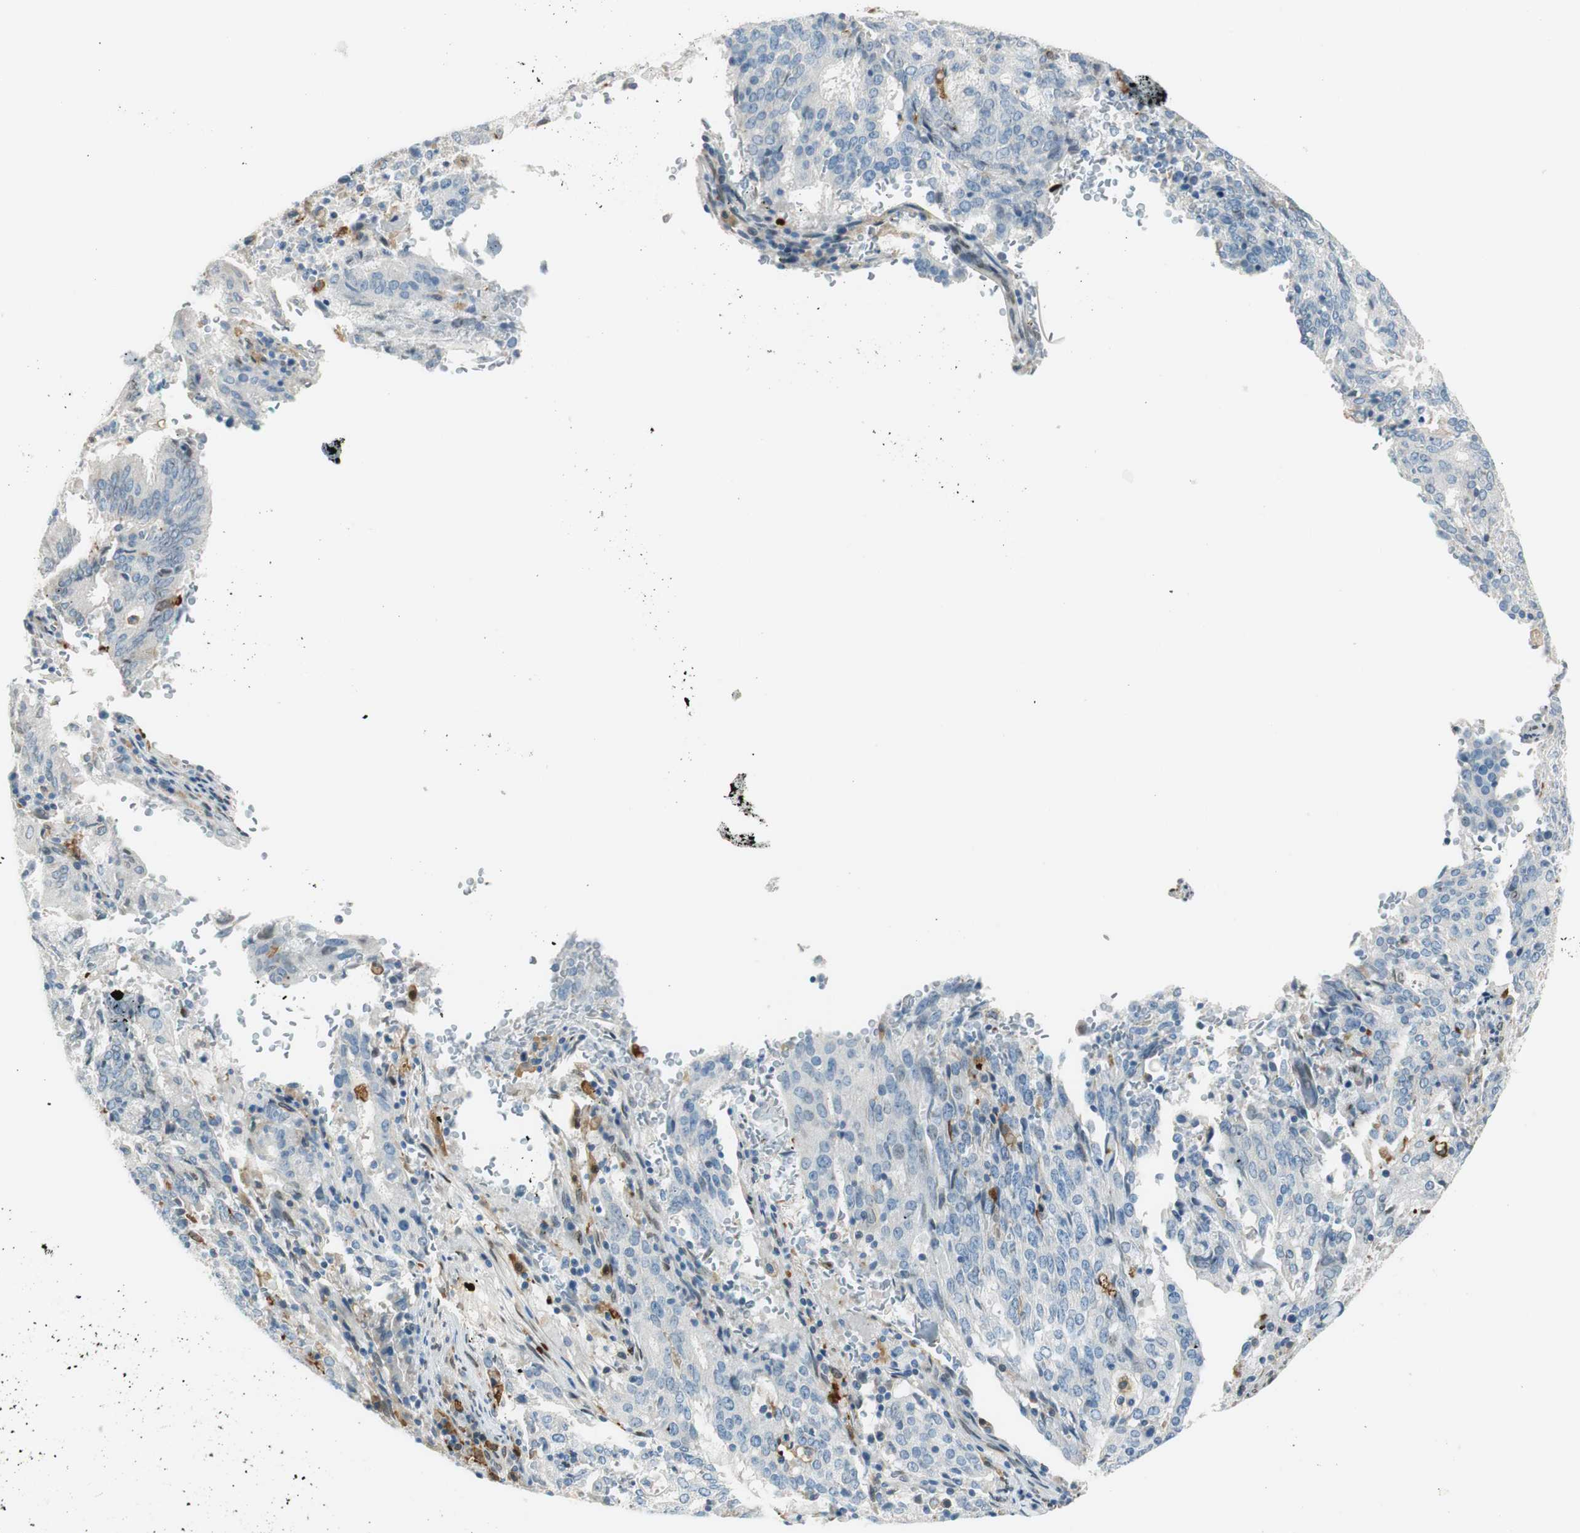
{"staining": {"intensity": "negative", "quantity": "none", "location": "none"}, "tissue": "cervical cancer", "cell_type": "Tumor cells", "image_type": "cancer", "snomed": [{"axis": "morphology", "description": "Adenocarcinoma, NOS"}, {"axis": "topography", "description": "Cervix"}], "caption": "IHC histopathology image of human adenocarcinoma (cervical) stained for a protein (brown), which exhibits no expression in tumor cells.", "gene": "TMEM260", "patient": {"sex": "female", "age": 44}}